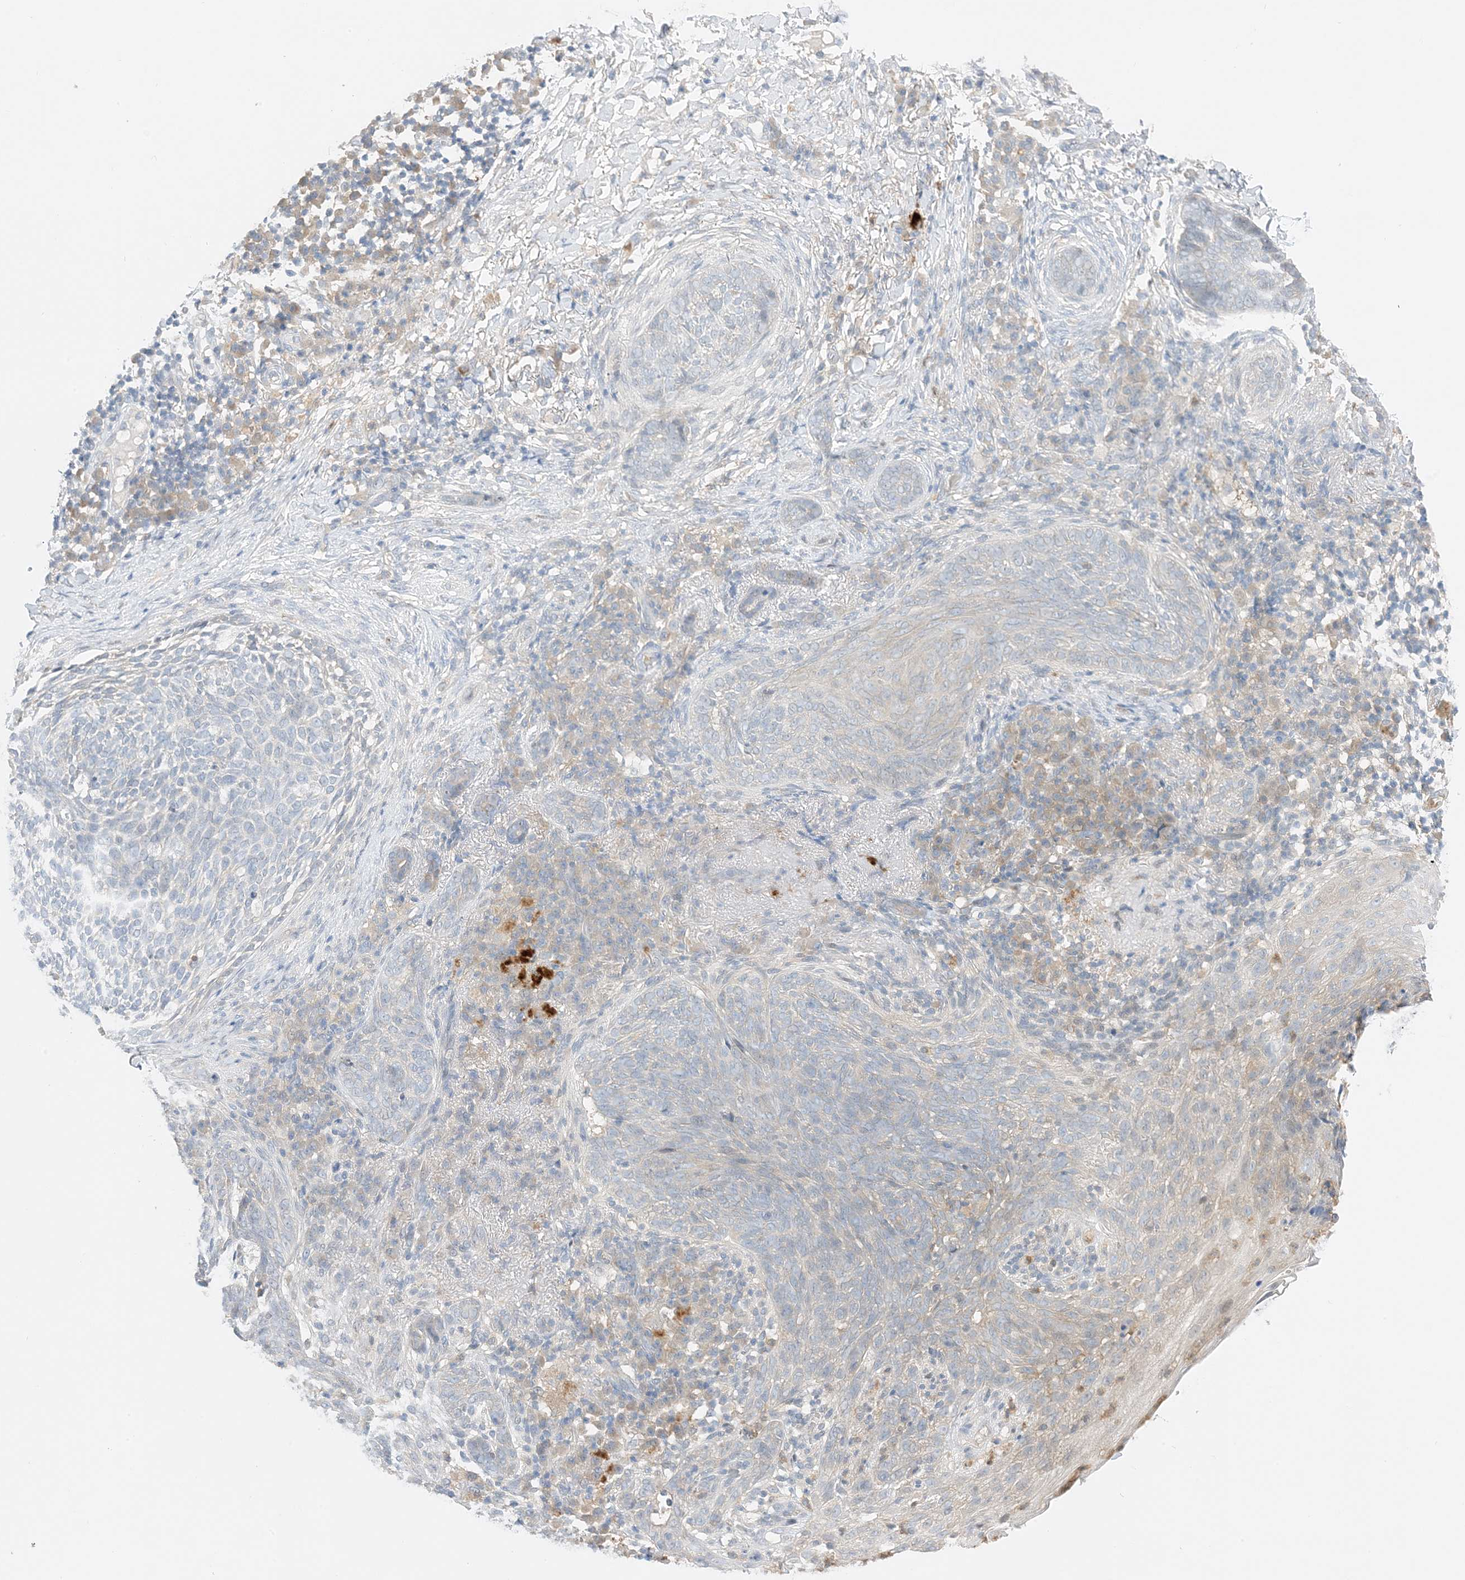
{"staining": {"intensity": "negative", "quantity": "none", "location": "none"}, "tissue": "skin cancer", "cell_type": "Tumor cells", "image_type": "cancer", "snomed": [{"axis": "morphology", "description": "Basal cell carcinoma"}, {"axis": "topography", "description": "Skin"}], "caption": "This image is of skin cancer (basal cell carcinoma) stained with immunohistochemistry to label a protein in brown with the nuclei are counter-stained blue. There is no positivity in tumor cells.", "gene": "KIFBP", "patient": {"sex": "male", "age": 85}}